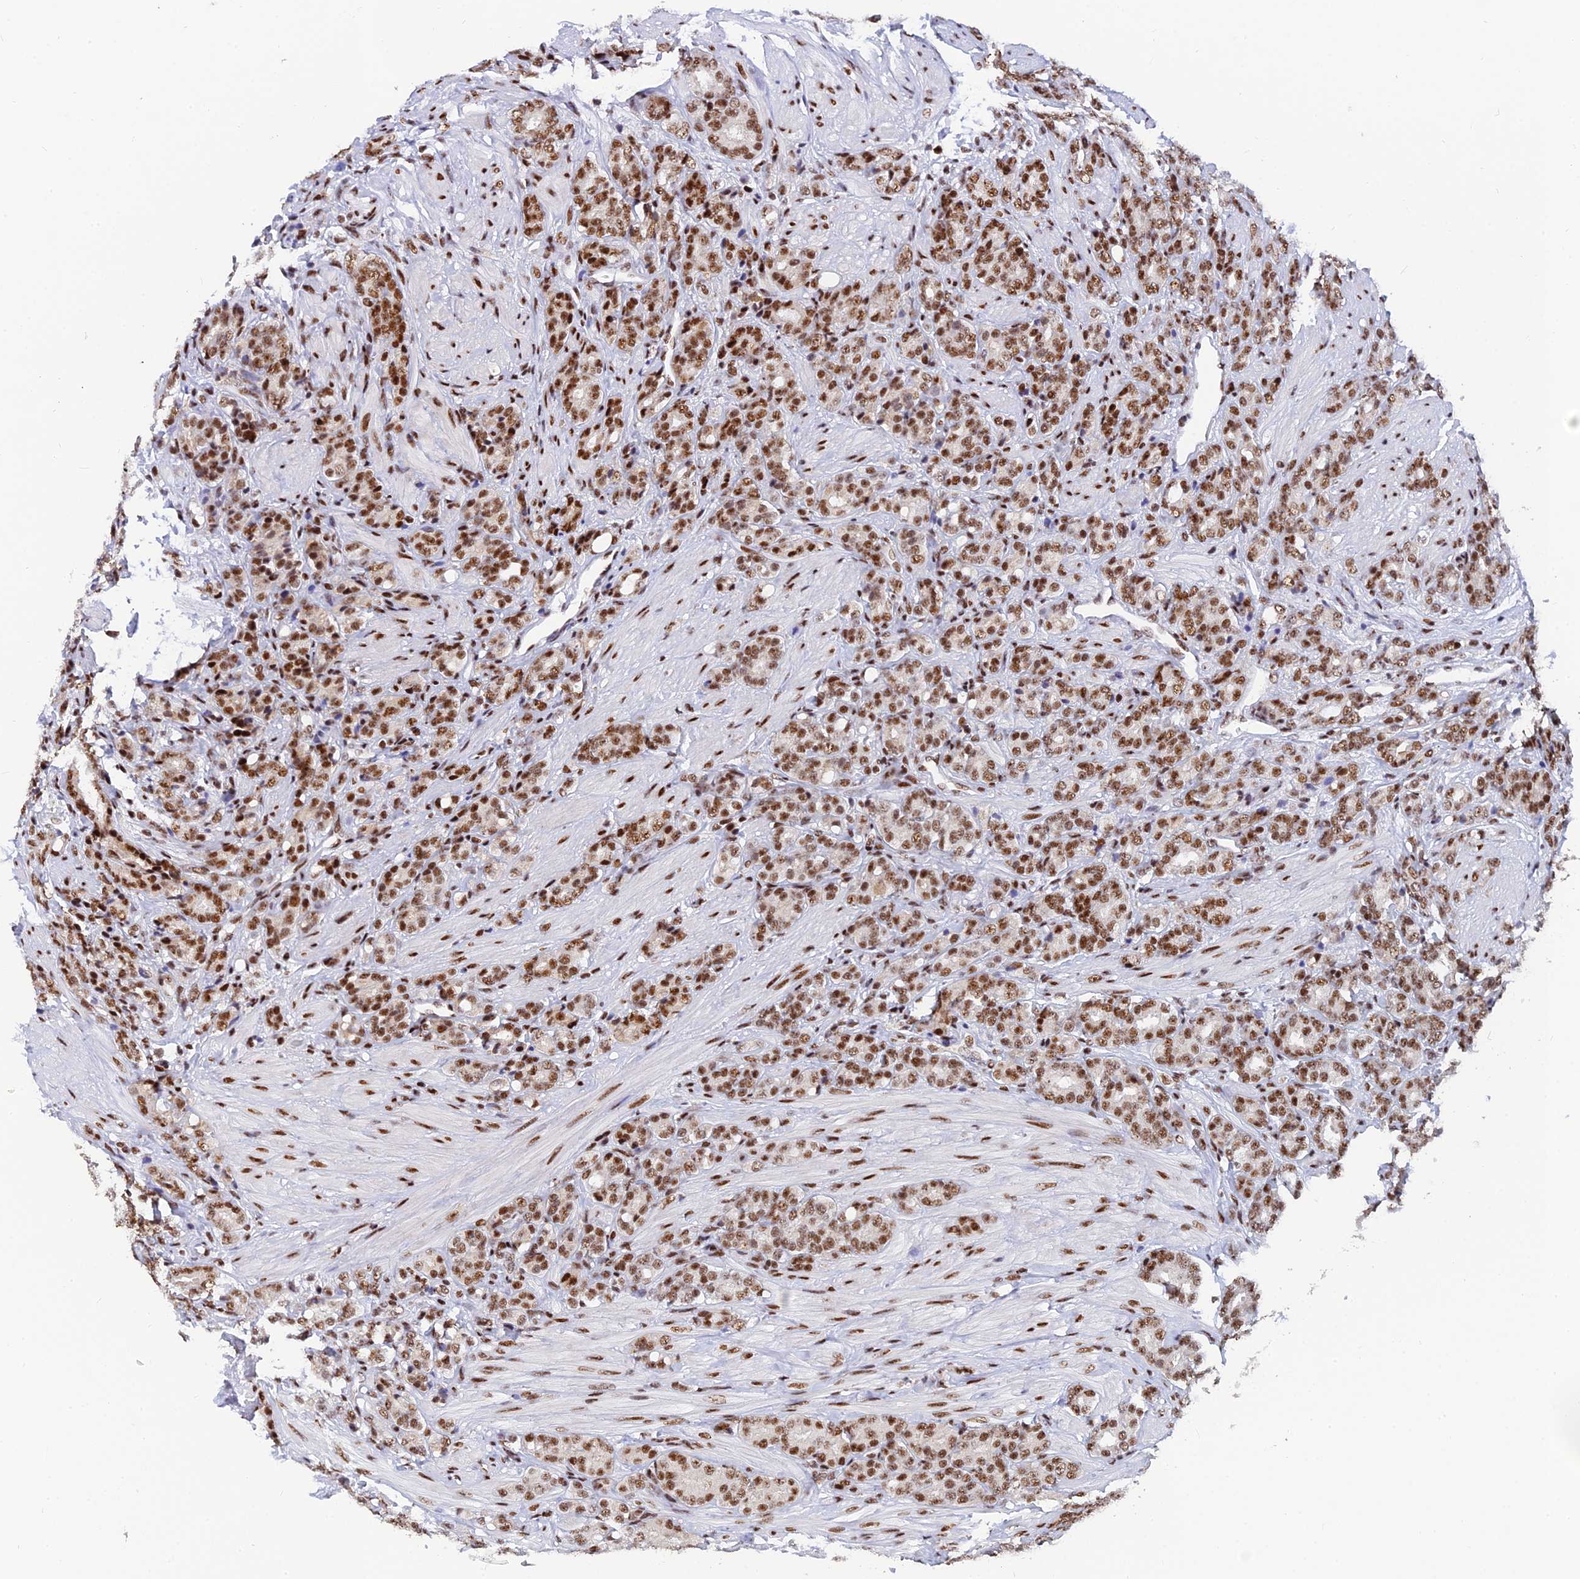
{"staining": {"intensity": "moderate", "quantity": ">75%", "location": "nuclear"}, "tissue": "prostate cancer", "cell_type": "Tumor cells", "image_type": "cancer", "snomed": [{"axis": "morphology", "description": "Adenocarcinoma, High grade"}, {"axis": "topography", "description": "Prostate"}], "caption": "A histopathology image showing moderate nuclear staining in about >75% of tumor cells in prostate adenocarcinoma (high-grade), as visualized by brown immunohistochemical staining.", "gene": "USP22", "patient": {"sex": "male", "age": 62}}